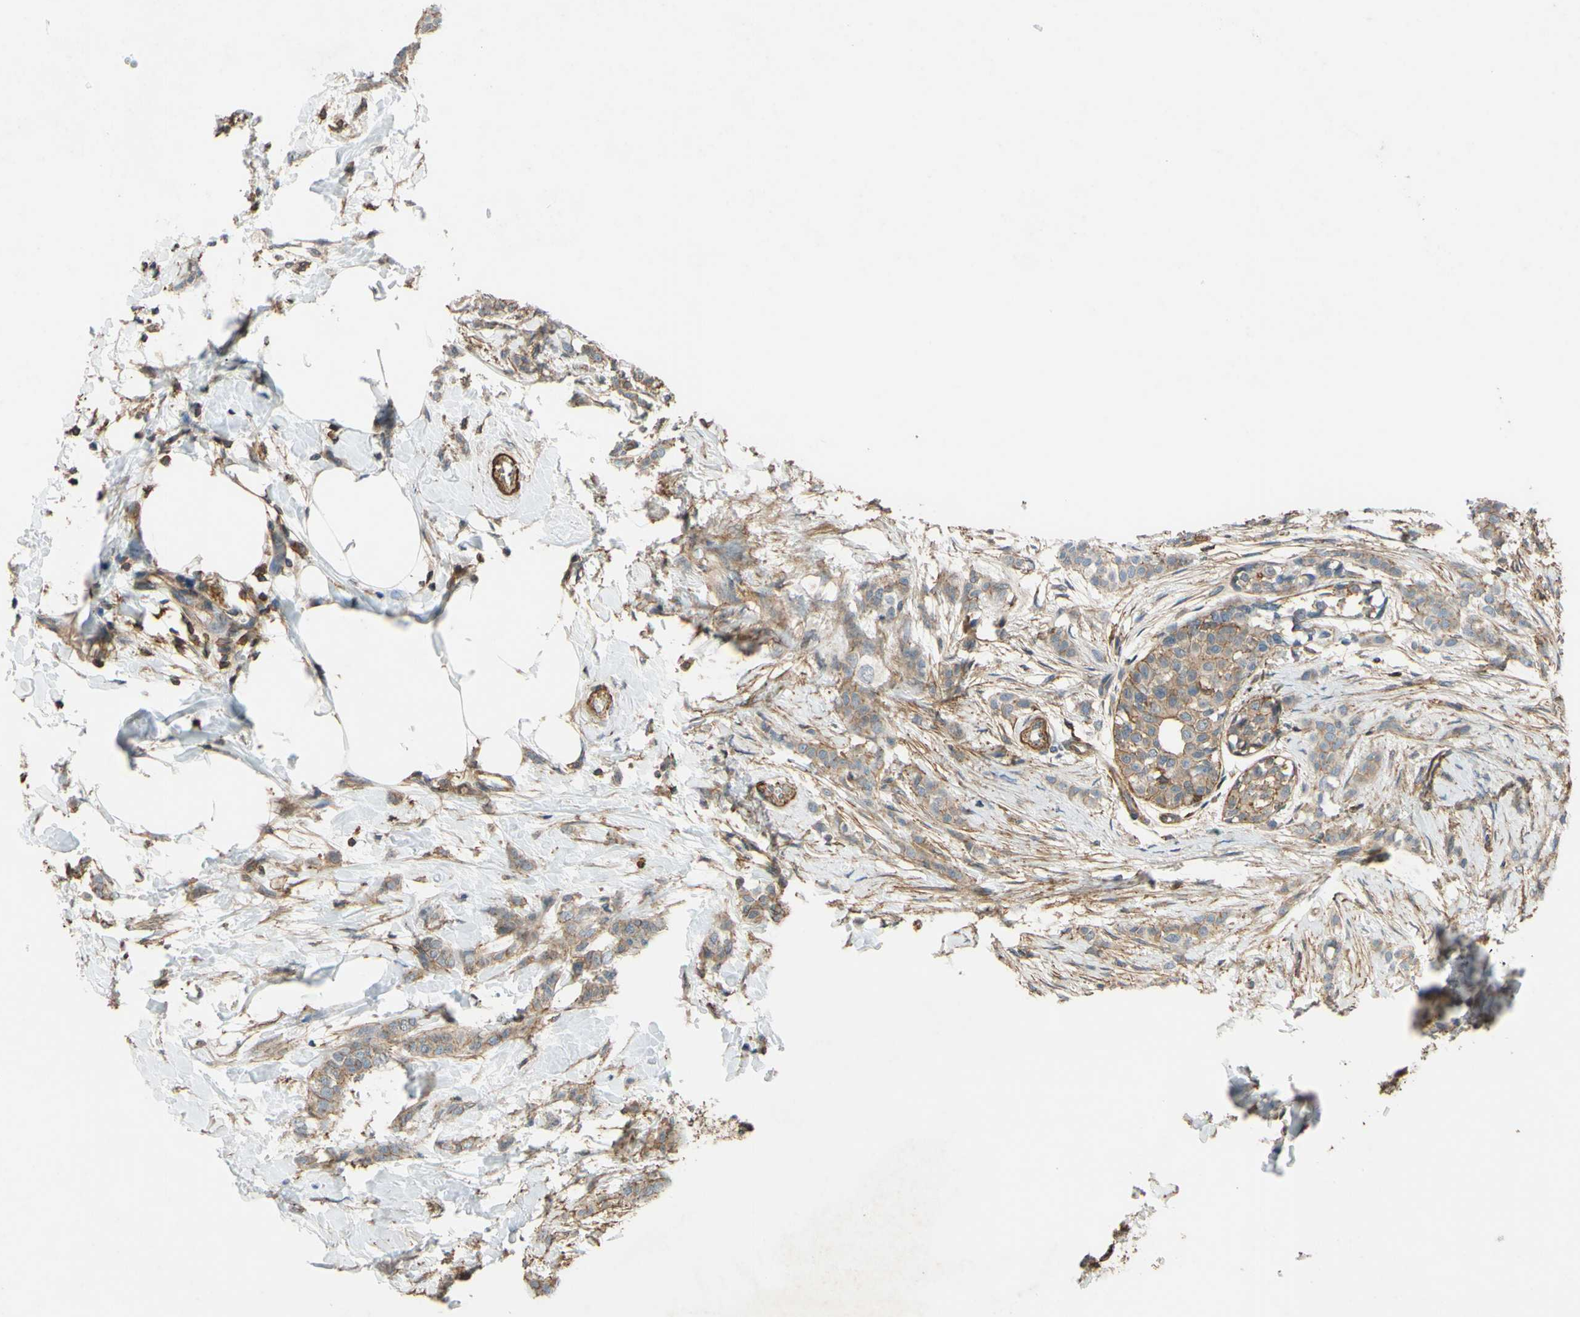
{"staining": {"intensity": "weak", "quantity": ">75%", "location": "cytoplasmic/membranous"}, "tissue": "breast cancer", "cell_type": "Tumor cells", "image_type": "cancer", "snomed": [{"axis": "morphology", "description": "Lobular carcinoma, in situ"}, {"axis": "morphology", "description": "Lobular carcinoma"}, {"axis": "topography", "description": "Breast"}], "caption": "Human lobular carcinoma in situ (breast) stained for a protein (brown) exhibits weak cytoplasmic/membranous positive expression in approximately >75% of tumor cells.", "gene": "ADD3", "patient": {"sex": "female", "age": 41}}